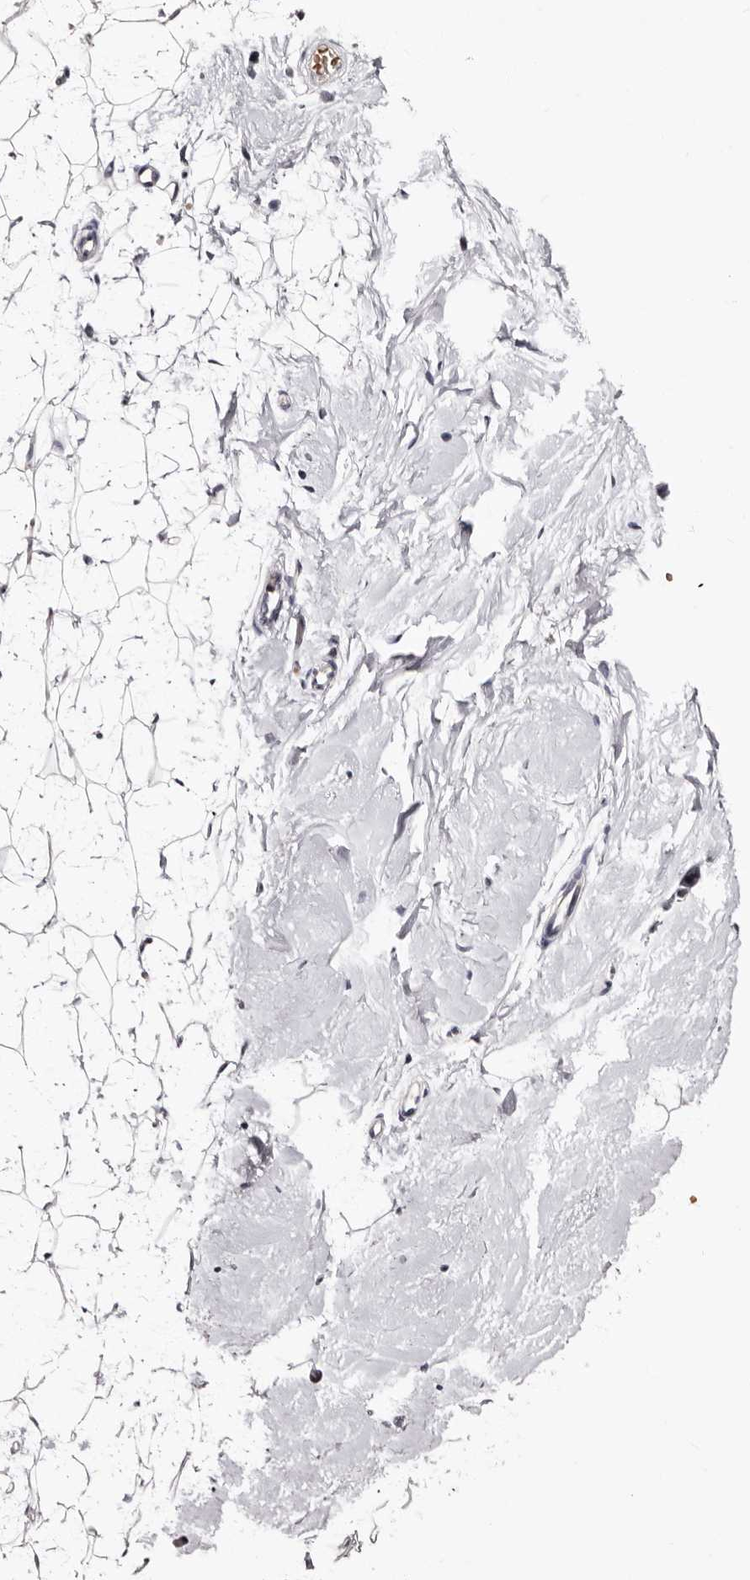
{"staining": {"intensity": "negative", "quantity": "none", "location": "none"}, "tissue": "adipose tissue", "cell_type": "Adipocytes", "image_type": "normal", "snomed": [{"axis": "morphology", "description": "Normal tissue, NOS"}, {"axis": "topography", "description": "Breast"}], "caption": "This micrograph is of normal adipose tissue stained with IHC to label a protein in brown with the nuclei are counter-stained blue. There is no positivity in adipocytes.", "gene": "BPGM", "patient": {"sex": "female", "age": 23}}